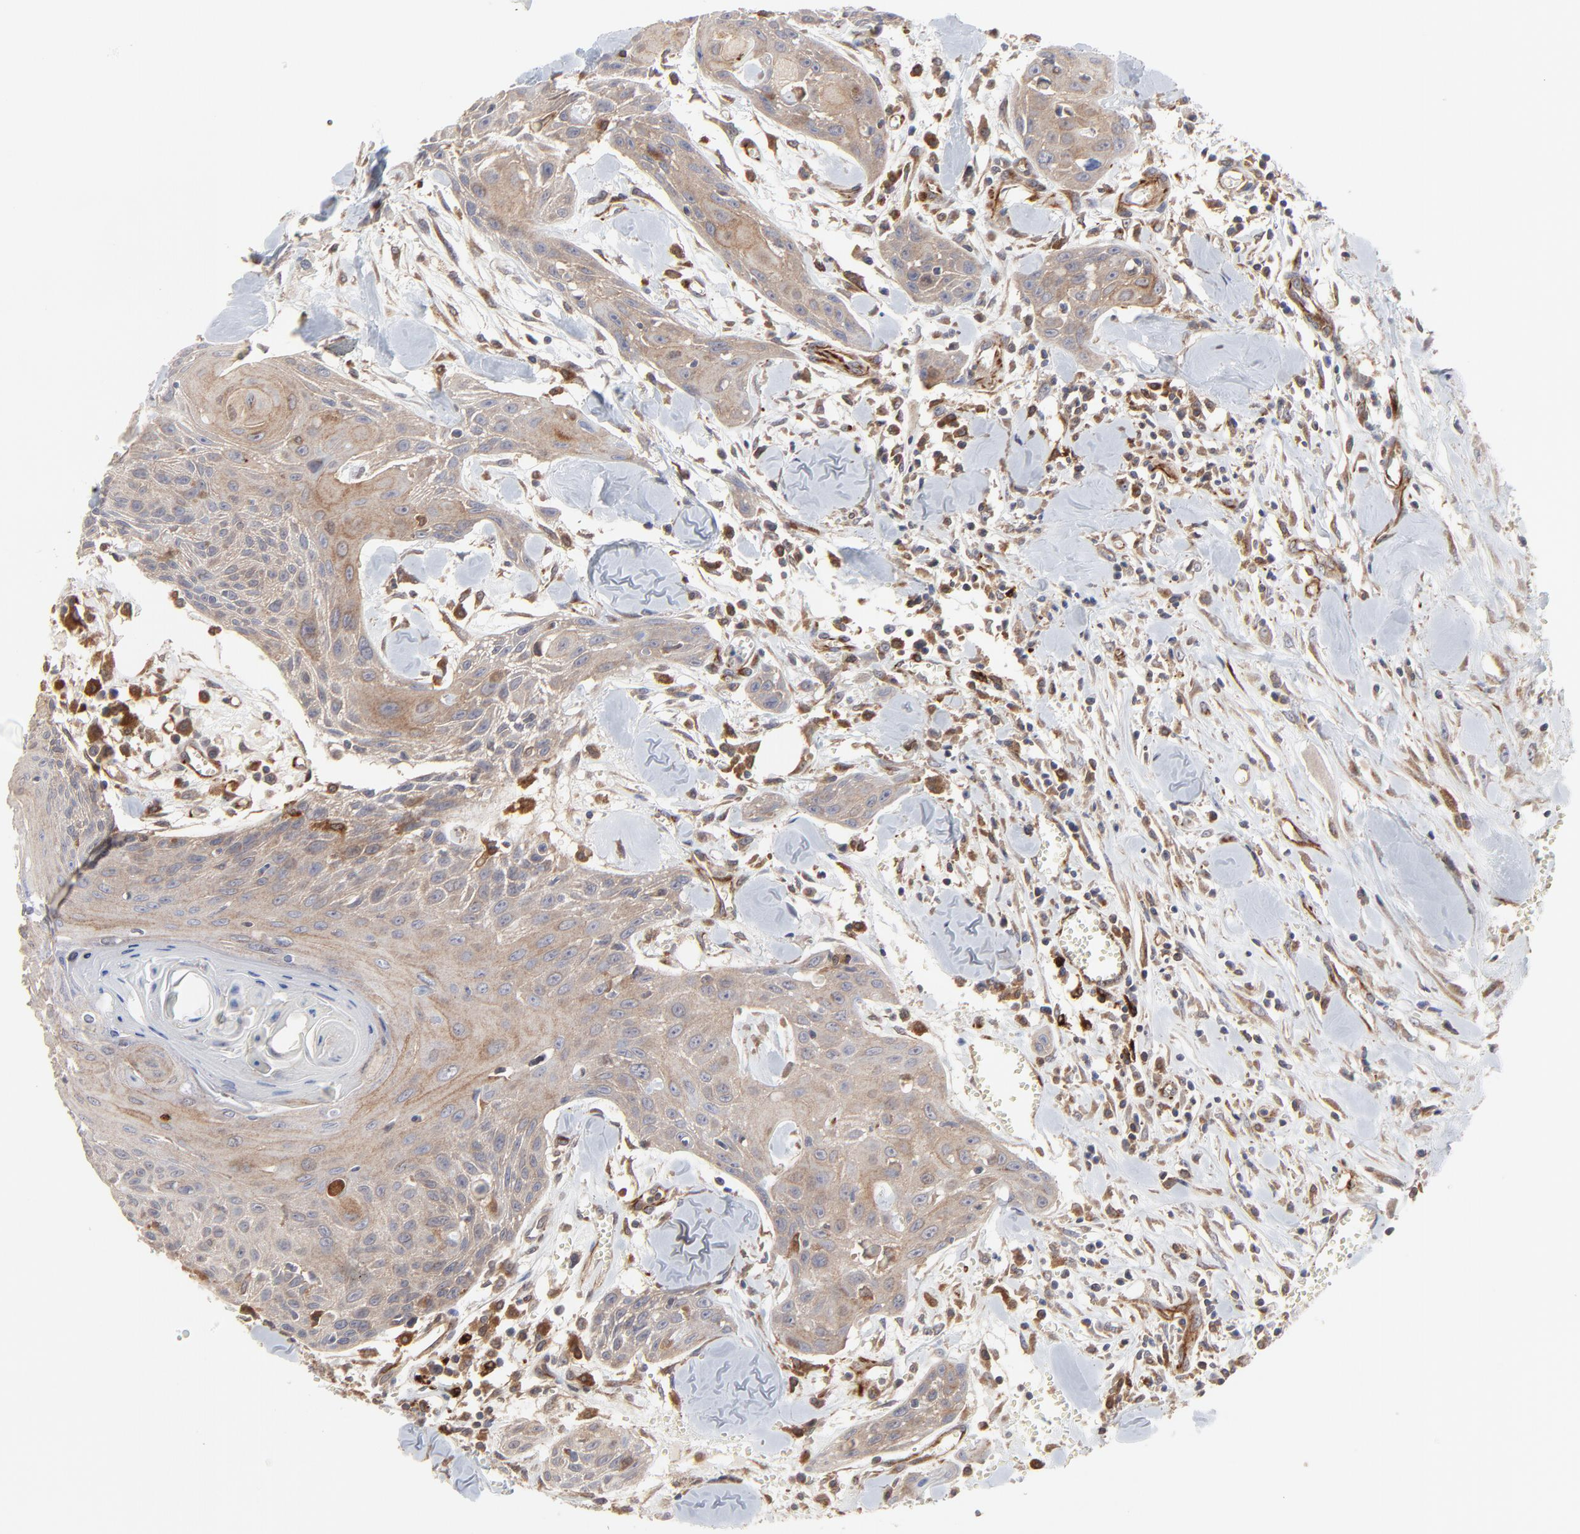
{"staining": {"intensity": "moderate", "quantity": ">75%", "location": "cytoplasmic/membranous"}, "tissue": "head and neck cancer", "cell_type": "Tumor cells", "image_type": "cancer", "snomed": [{"axis": "morphology", "description": "Squamous cell carcinoma, NOS"}, {"axis": "morphology", "description": "Squamous cell carcinoma, metastatic, NOS"}, {"axis": "topography", "description": "Lymph node"}, {"axis": "topography", "description": "Salivary gland"}, {"axis": "topography", "description": "Head-Neck"}], "caption": "Immunohistochemical staining of head and neck cancer (squamous cell carcinoma) shows moderate cytoplasmic/membranous protein expression in approximately >75% of tumor cells.", "gene": "RAB9A", "patient": {"sex": "female", "age": 74}}